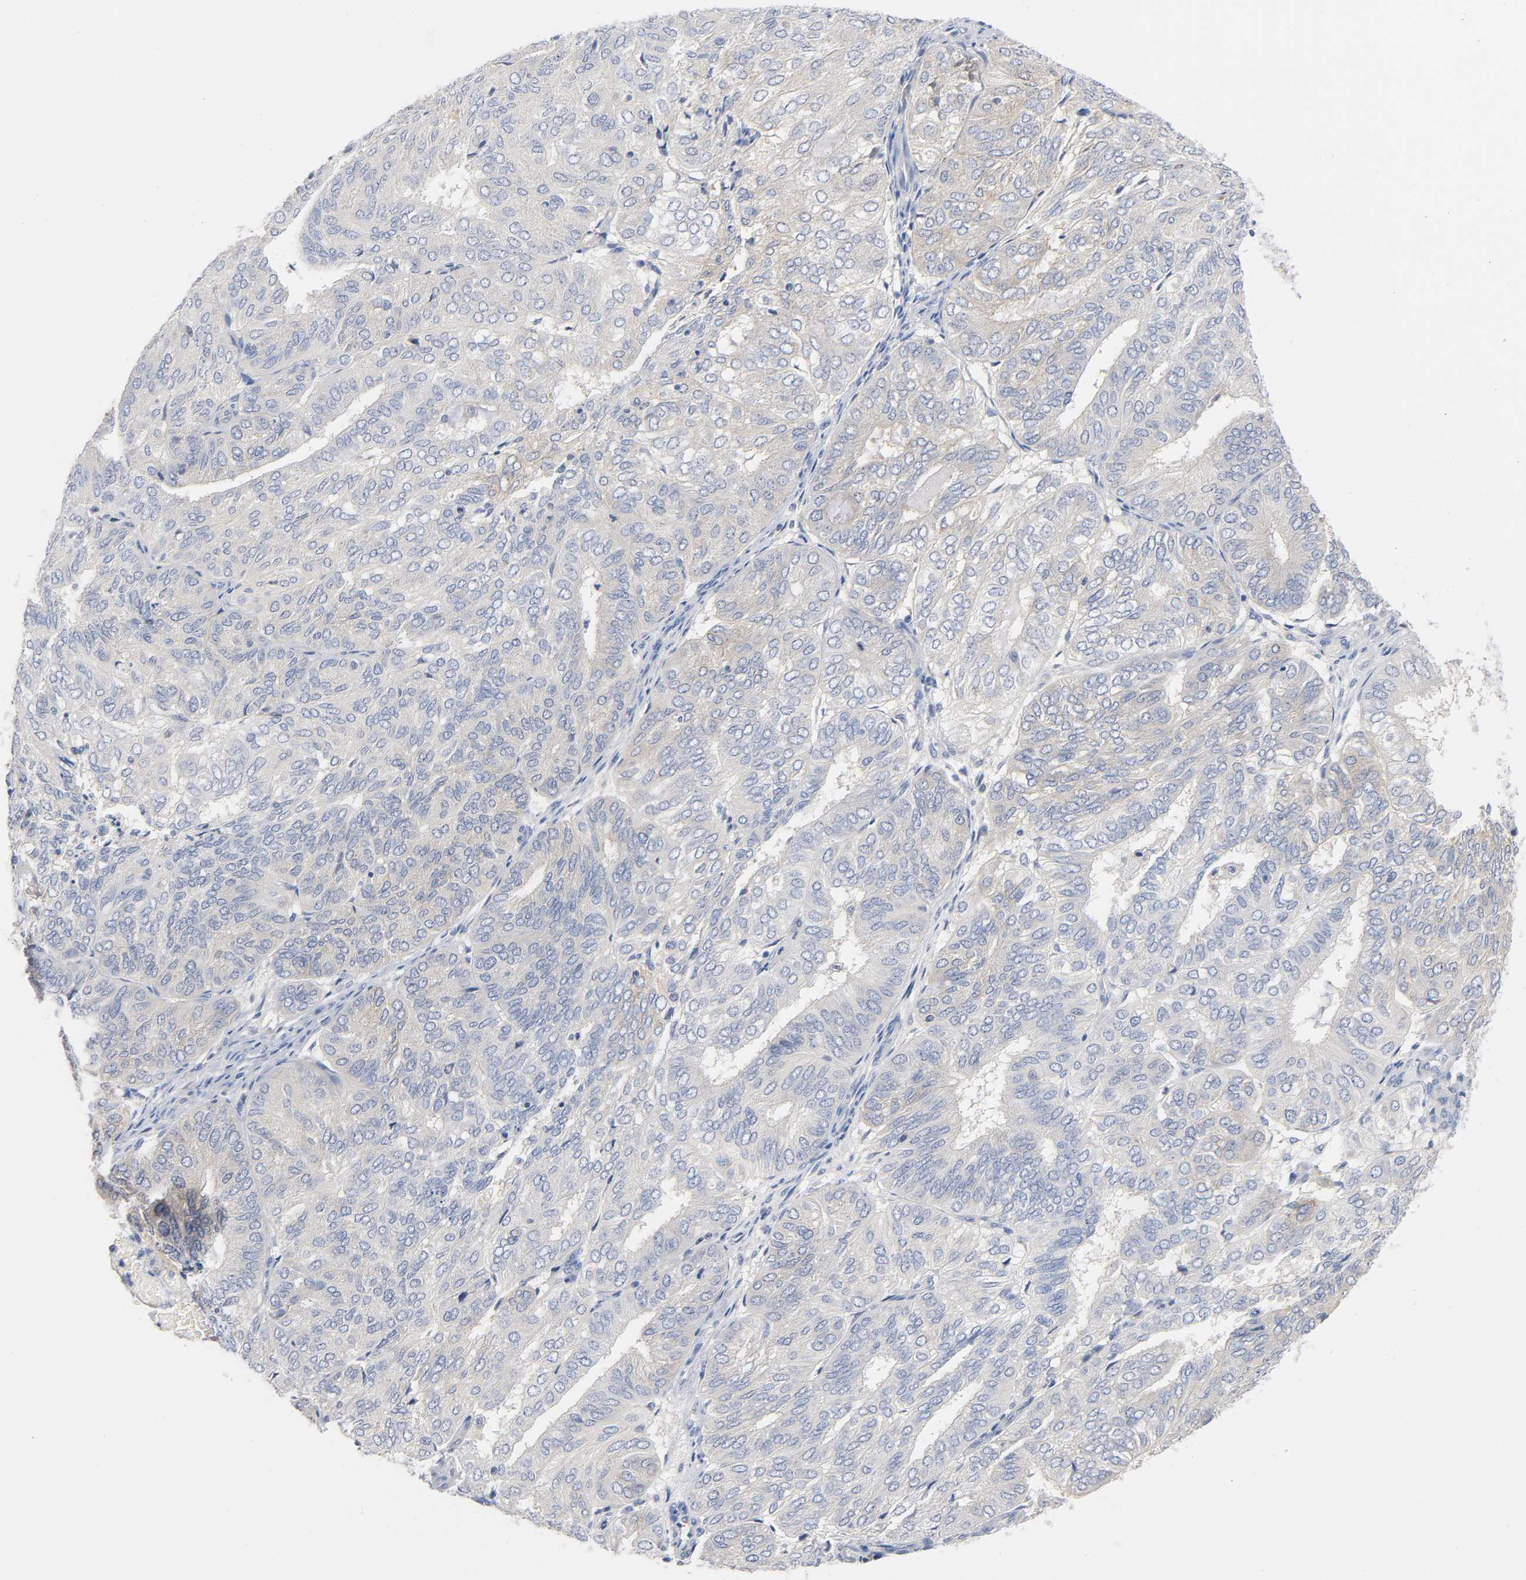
{"staining": {"intensity": "negative", "quantity": "none", "location": "none"}, "tissue": "endometrial cancer", "cell_type": "Tumor cells", "image_type": "cancer", "snomed": [{"axis": "morphology", "description": "Adenocarcinoma, NOS"}, {"axis": "topography", "description": "Uterus"}], "caption": "Tumor cells are negative for protein expression in human adenocarcinoma (endometrial).", "gene": "MALT1", "patient": {"sex": "female", "age": 60}}